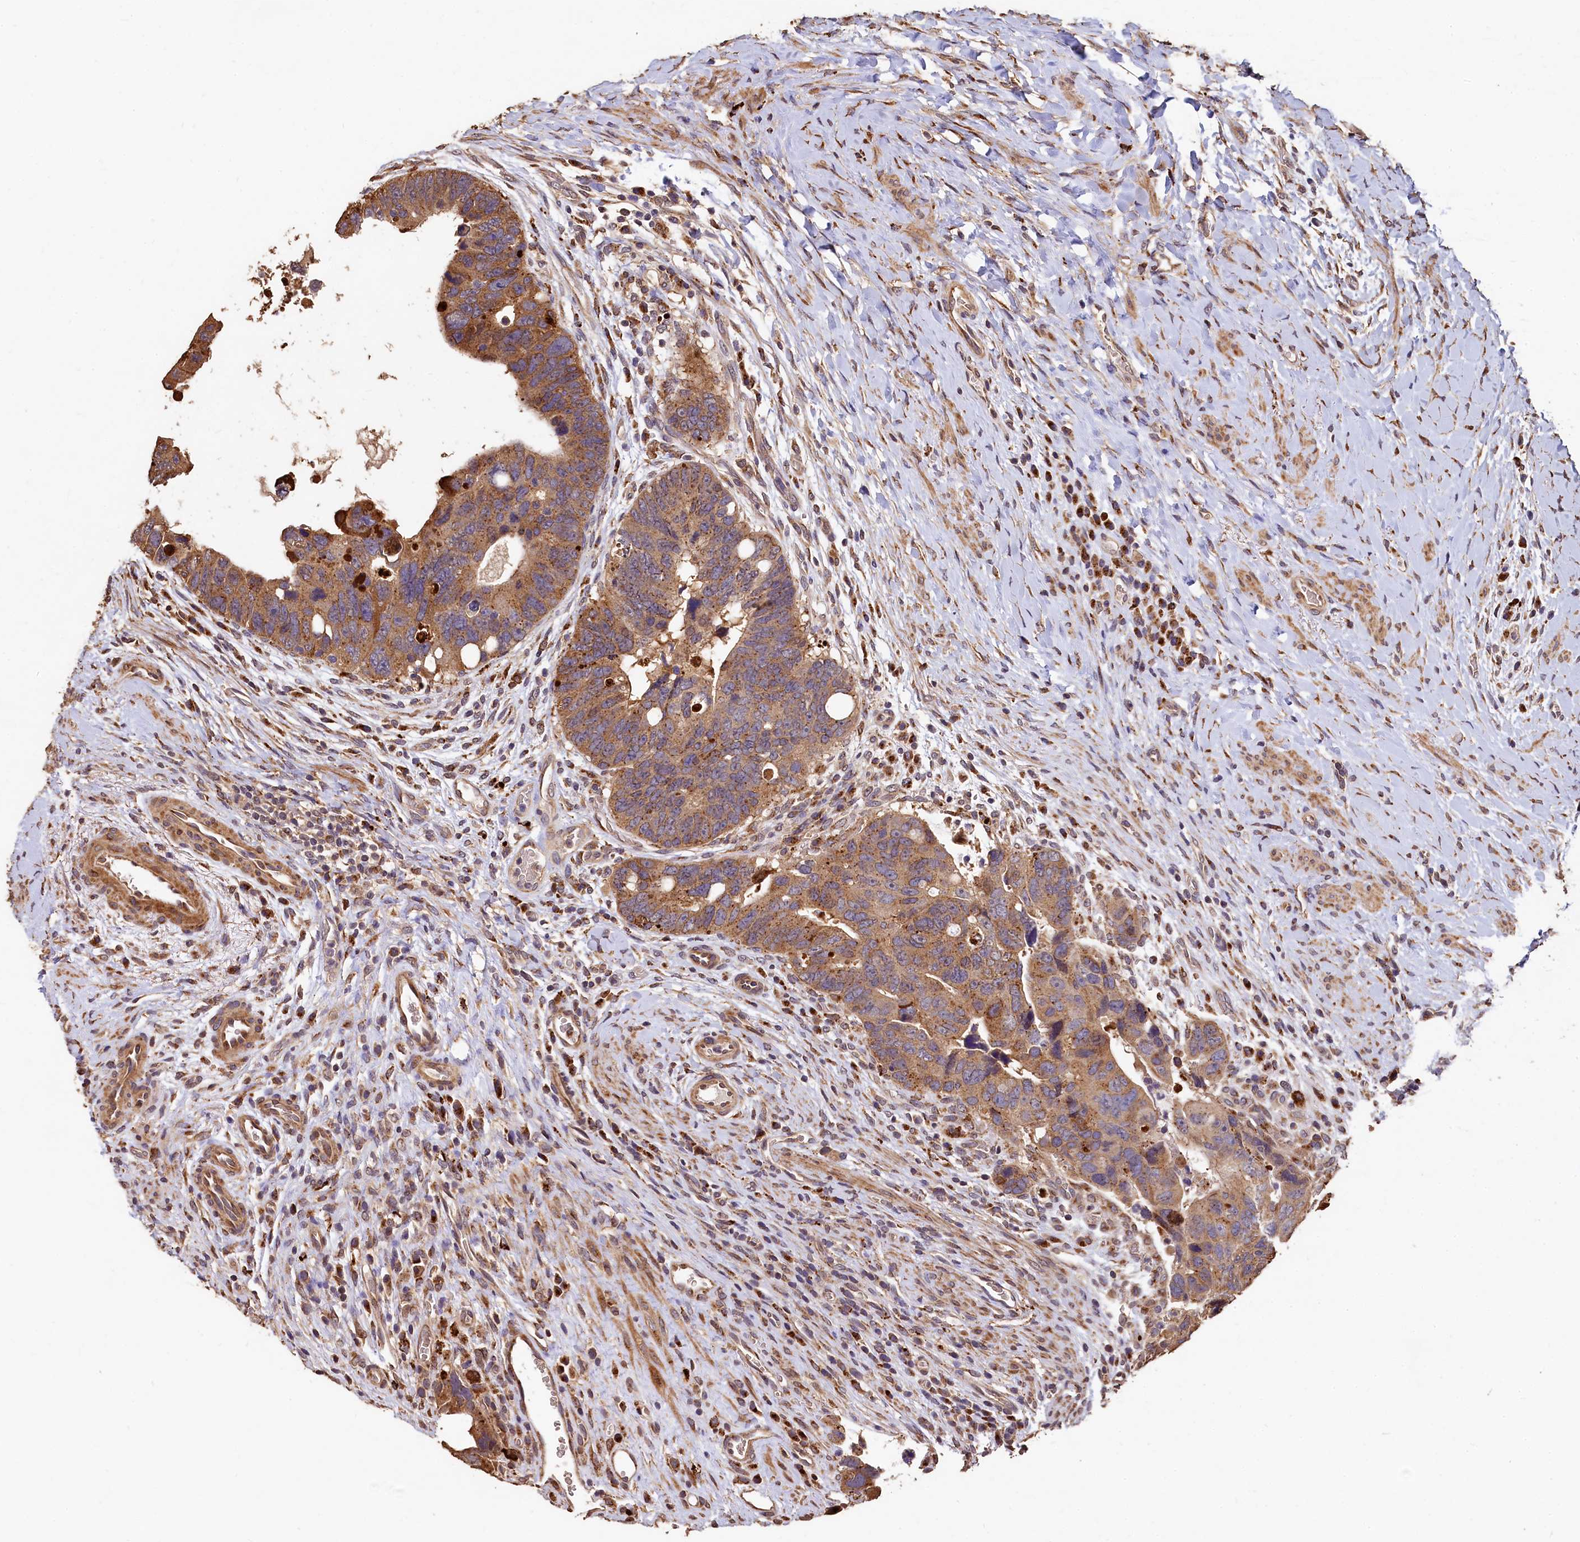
{"staining": {"intensity": "moderate", "quantity": ">75%", "location": "cytoplasmic/membranous"}, "tissue": "colorectal cancer", "cell_type": "Tumor cells", "image_type": "cancer", "snomed": [{"axis": "morphology", "description": "Adenocarcinoma, NOS"}, {"axis": "topography", "description": "Rectum"}], "caption": "The micrograph reveals a brown stain indicating the presence of a protein in the cytoplasmic/membranous of tumor cells in colorectal adenocarcinoma.", "gene": "LSM4", "patient": {"sex": "male", "age": 59}}